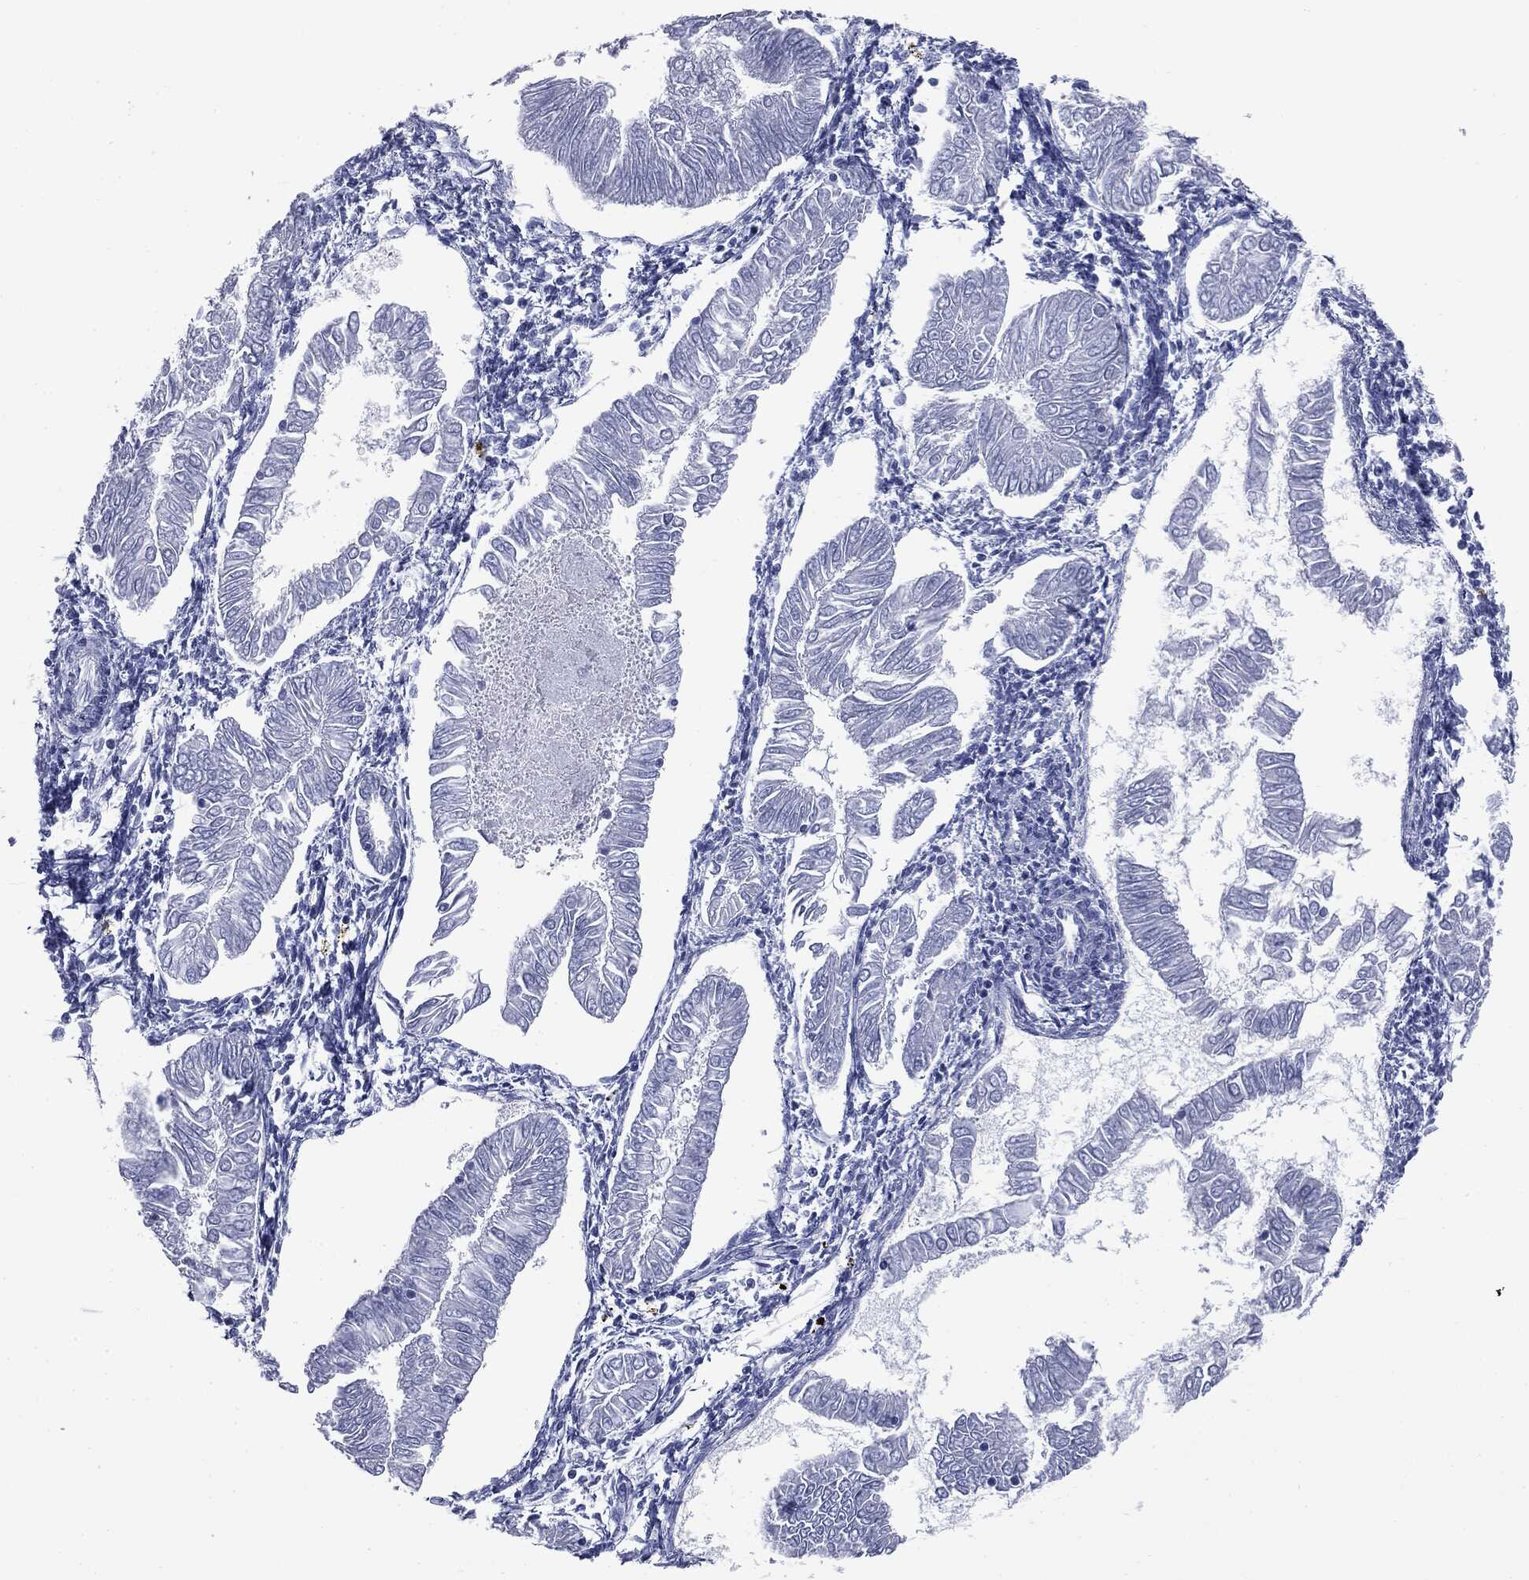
{"staining": {"intensity": "negative", "quantity": "none", "location": "none"}, "tissue": "endometrial cancer", "cell_type": "Tumor cells", "image_type": "cancer", "snomed": [{"axis": "morphology", "description": "Adenocarcinoma, NOS"}, {"axis": "topography", "description": "Endometrium"}], "caption": "DAB (3,3'-diaminobenzidine) immunohistochemical staining of human endometrial cancer demonstrates no significant staining in tumor cells. (Brightfield microscopy of DAB immunohistochemistry (IHC) at high magnification).", "gene": "ATP2A1", "patient": {"sex": "female", "age": 53}}